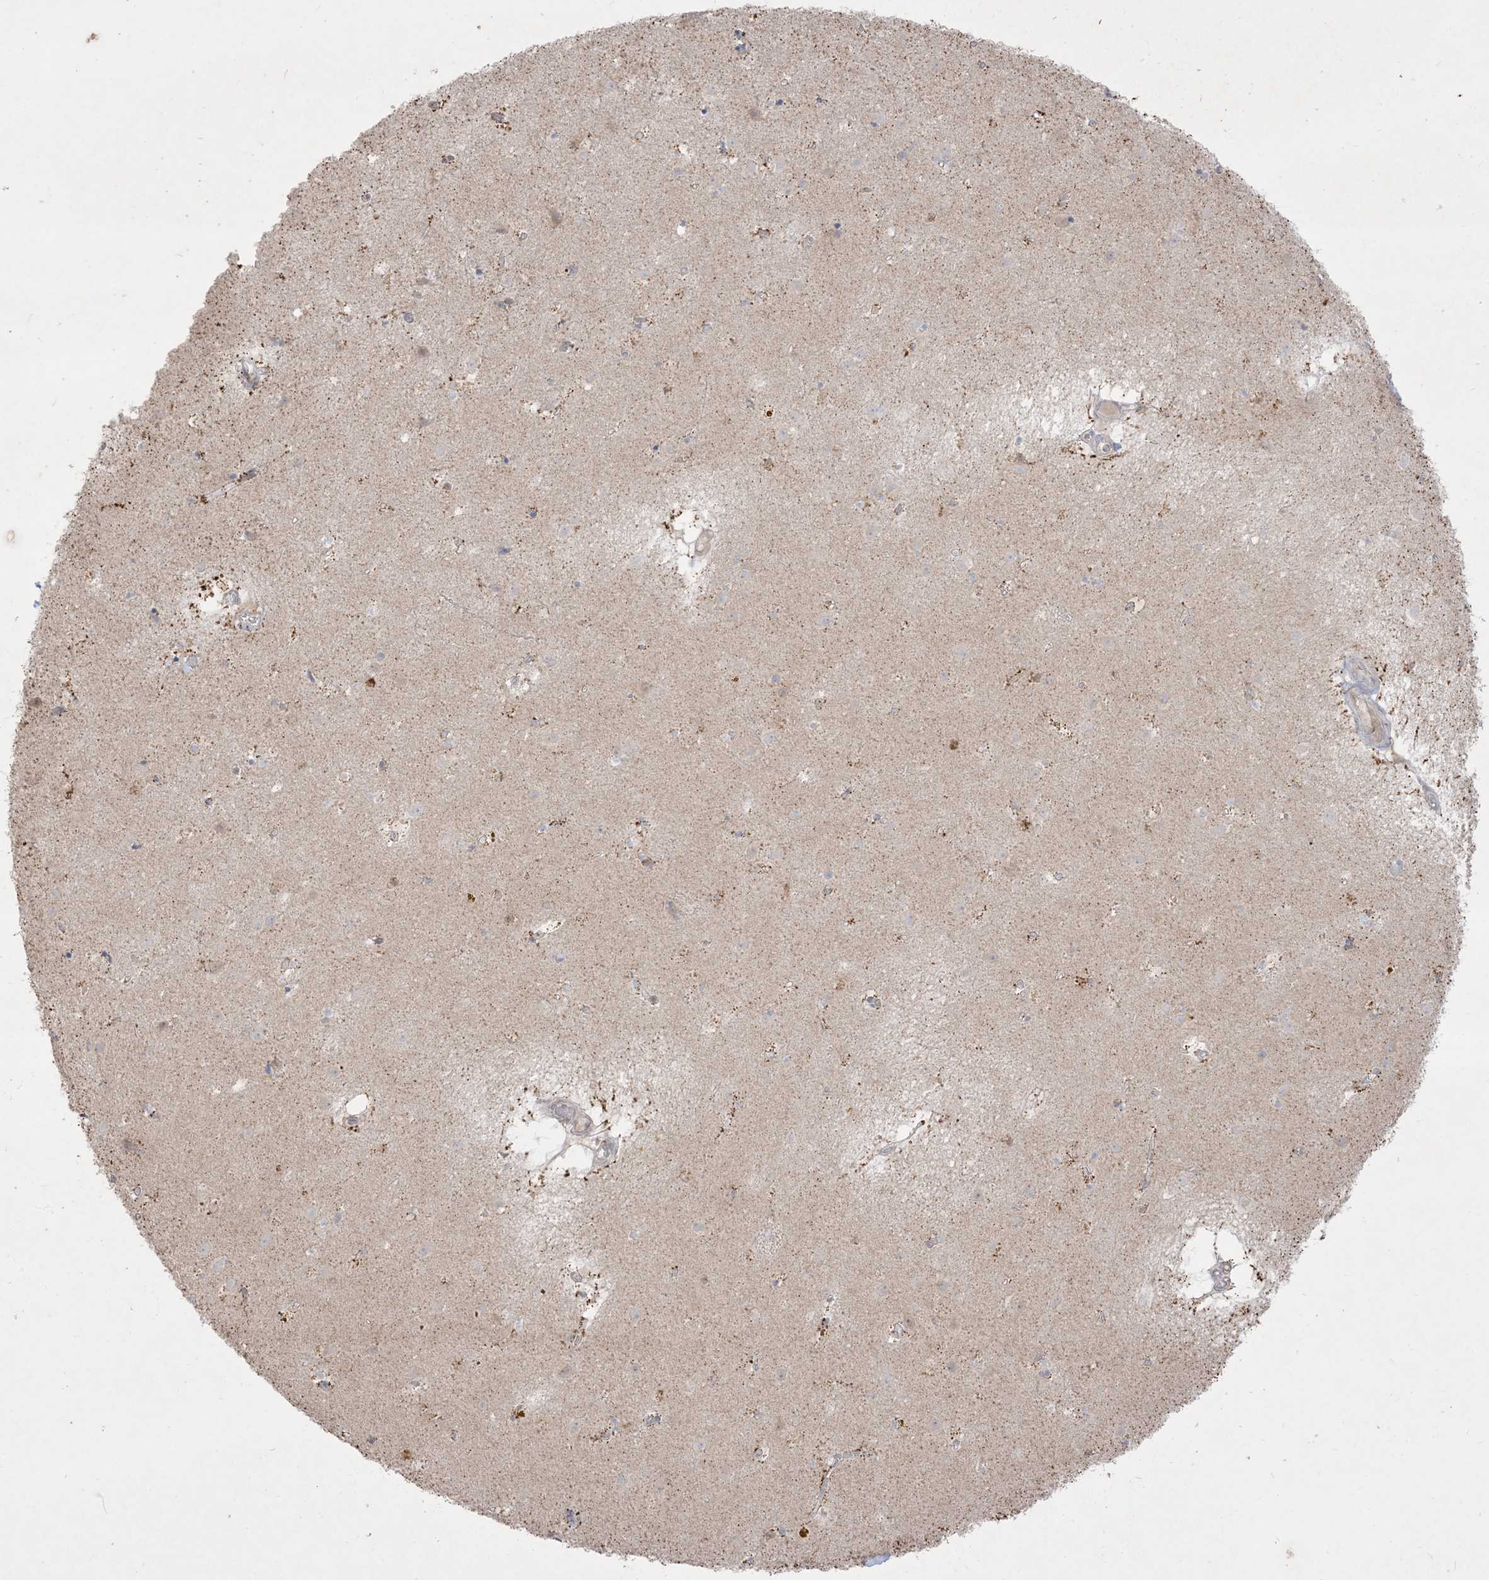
{"staining": {"intensity": "moderate", "quantity": "<25%", "location": "cytoplasmic/membranous"}, "tissue": "caudate", "cell_type": "Glial cells", "image_type": "normal", "snomed": [{"axis": "morphology", "description": "Normal tissue, NOS"}, {"axis": "topography", "description": "Lateral ventricle wall"}], "caption": "Immunohistochemical staining of unremarkable caudate exhibits moderate cytoplasmic/membranous protein expression in approximately <25% of glial cells.", "gene": "BHLHE40", "patient": {"sex": "male", "age": 70}}